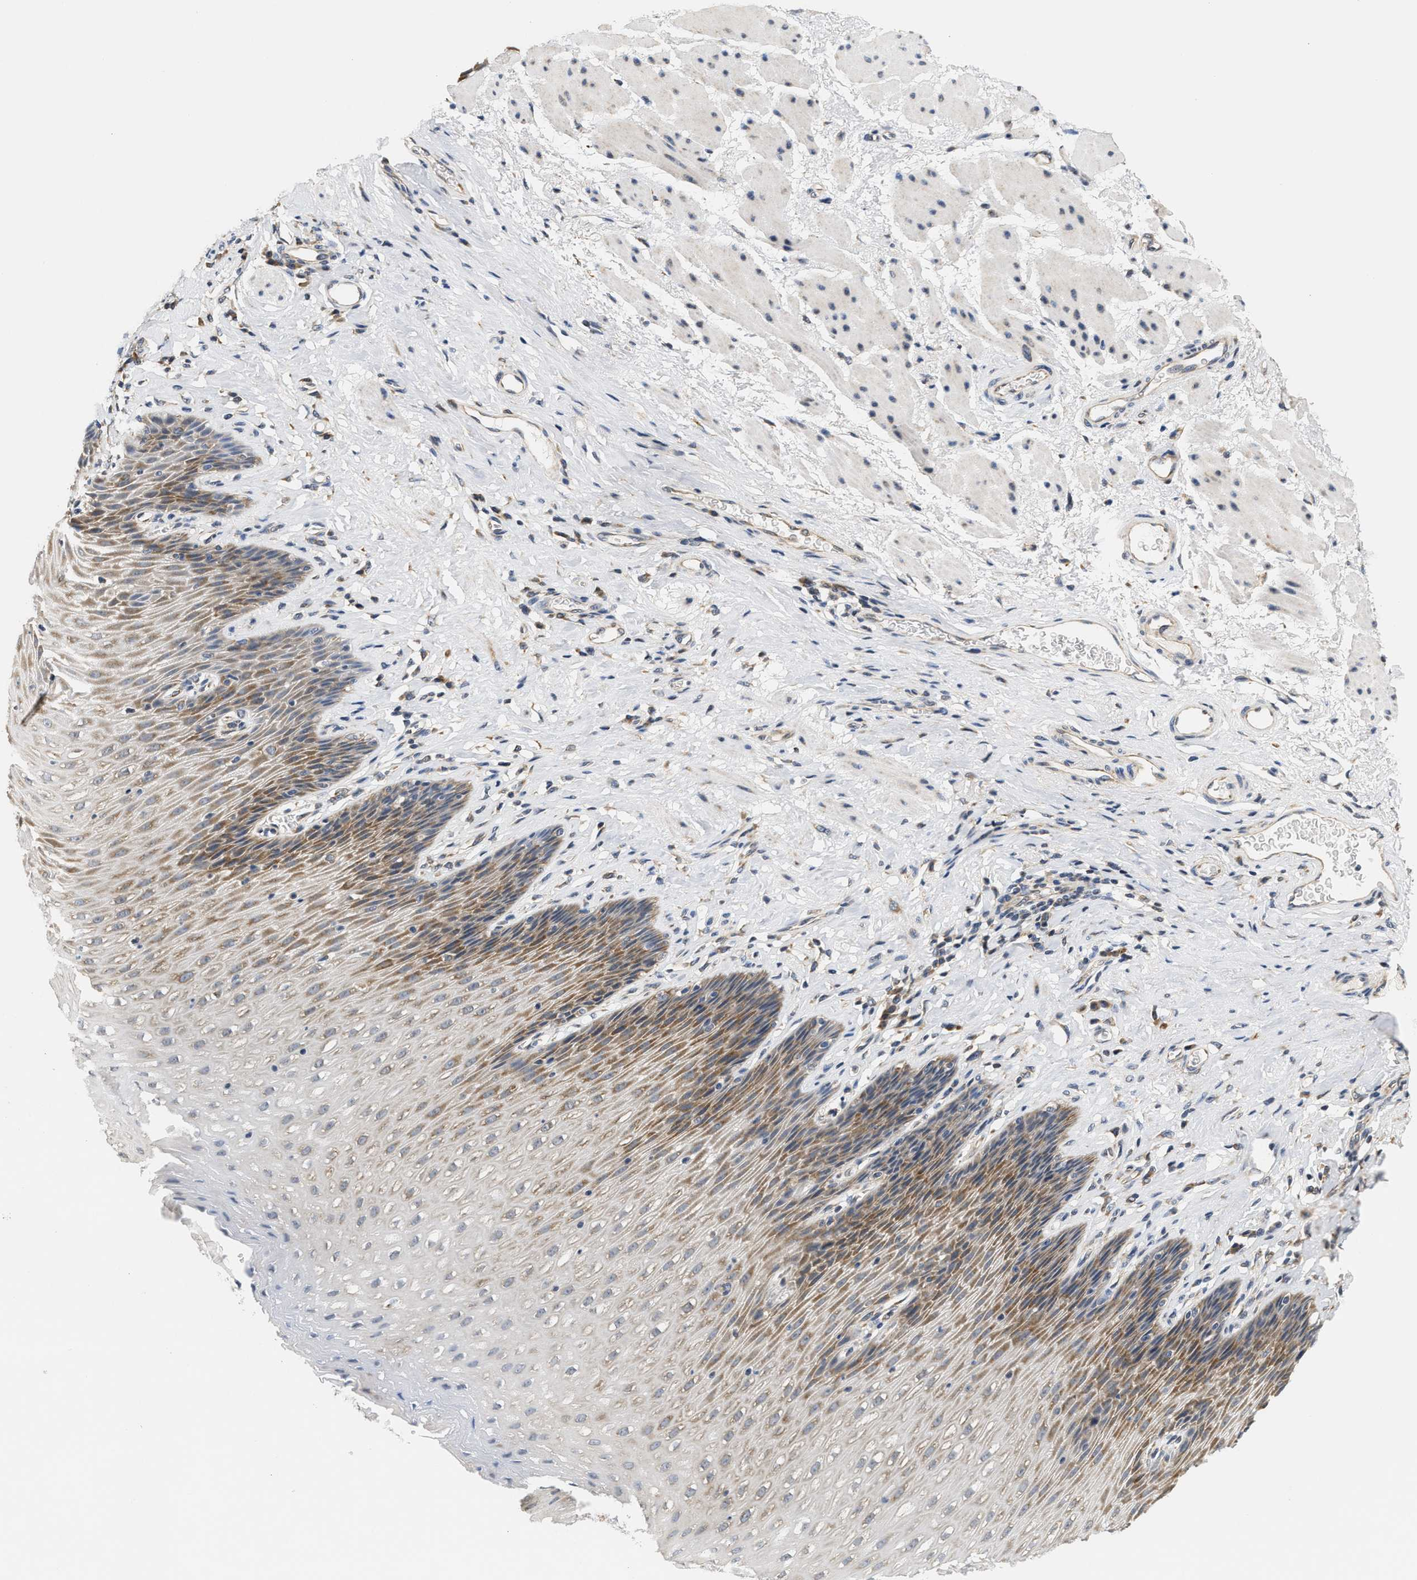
{"staining": {"intensity": "moderate", "quantity": ">75%", "location": "cytoplasmic/membranous"}, "tissue": "esophagus", "cell_type": "Squamous epithelial cells", "image_type": "normal", "snomed": [{"axis": "morphology", "description": "Normal tissue, NOS"}, {"axis": "topography", "description": "Esophagus"}], "caption": "Esophagus was stained to show a protein in brown. There is medium levels of moderate cytoplasmic/membranous staining in approximately >75% of squamous epithelial cells. The staining was performed using DAB (3,3'-diaminobenzidine), with brown indicating positive protein expression. Nuclei are stained blue with hematoxylin.", "gene": "GIGYF1", "patient": {"sex": "female", "age": 61}}